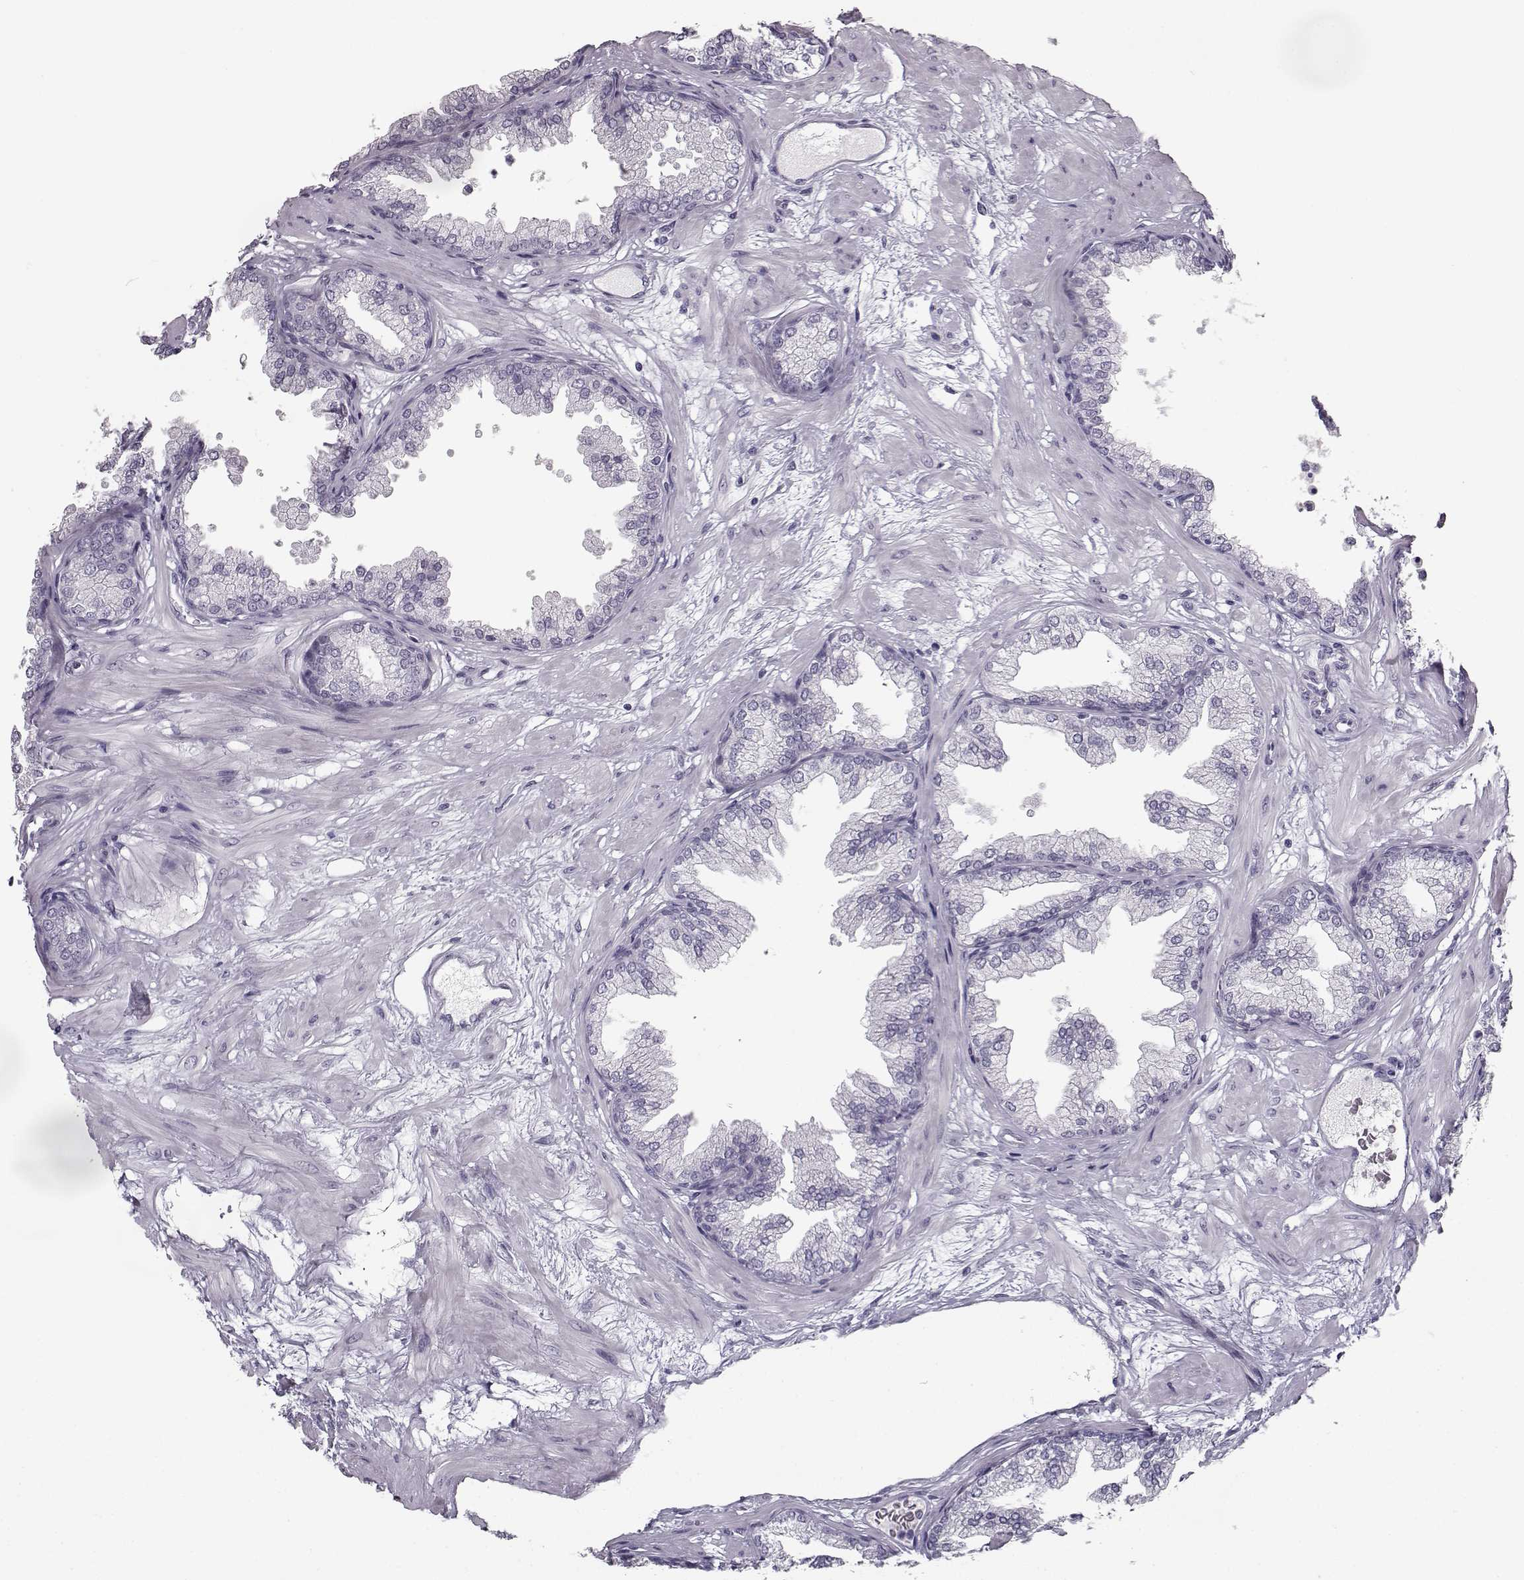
{"staining": {"intensity": "negative", "quantity": "none", "location": "none"}, "tissue": "prostate", "cell_type": "Glandular cells", "image_type": "normal", "snomed": [{"axis": "morphology", "description": "Normal tissue, NOS"}, {"axis": "topography", "description": "Prostate"}], "caption": "Immunohistochemistry histopathology image of normal prostate stained for a protein (brown), which displays no staining in glandular cells. (Brightfield microscopy of DAB (3,3'-diaminobenzidine) immunohistochemistry (IHC) at high magnification).", "gene": "SEMG2", "patient": {"sex": "male", "age": 37}}